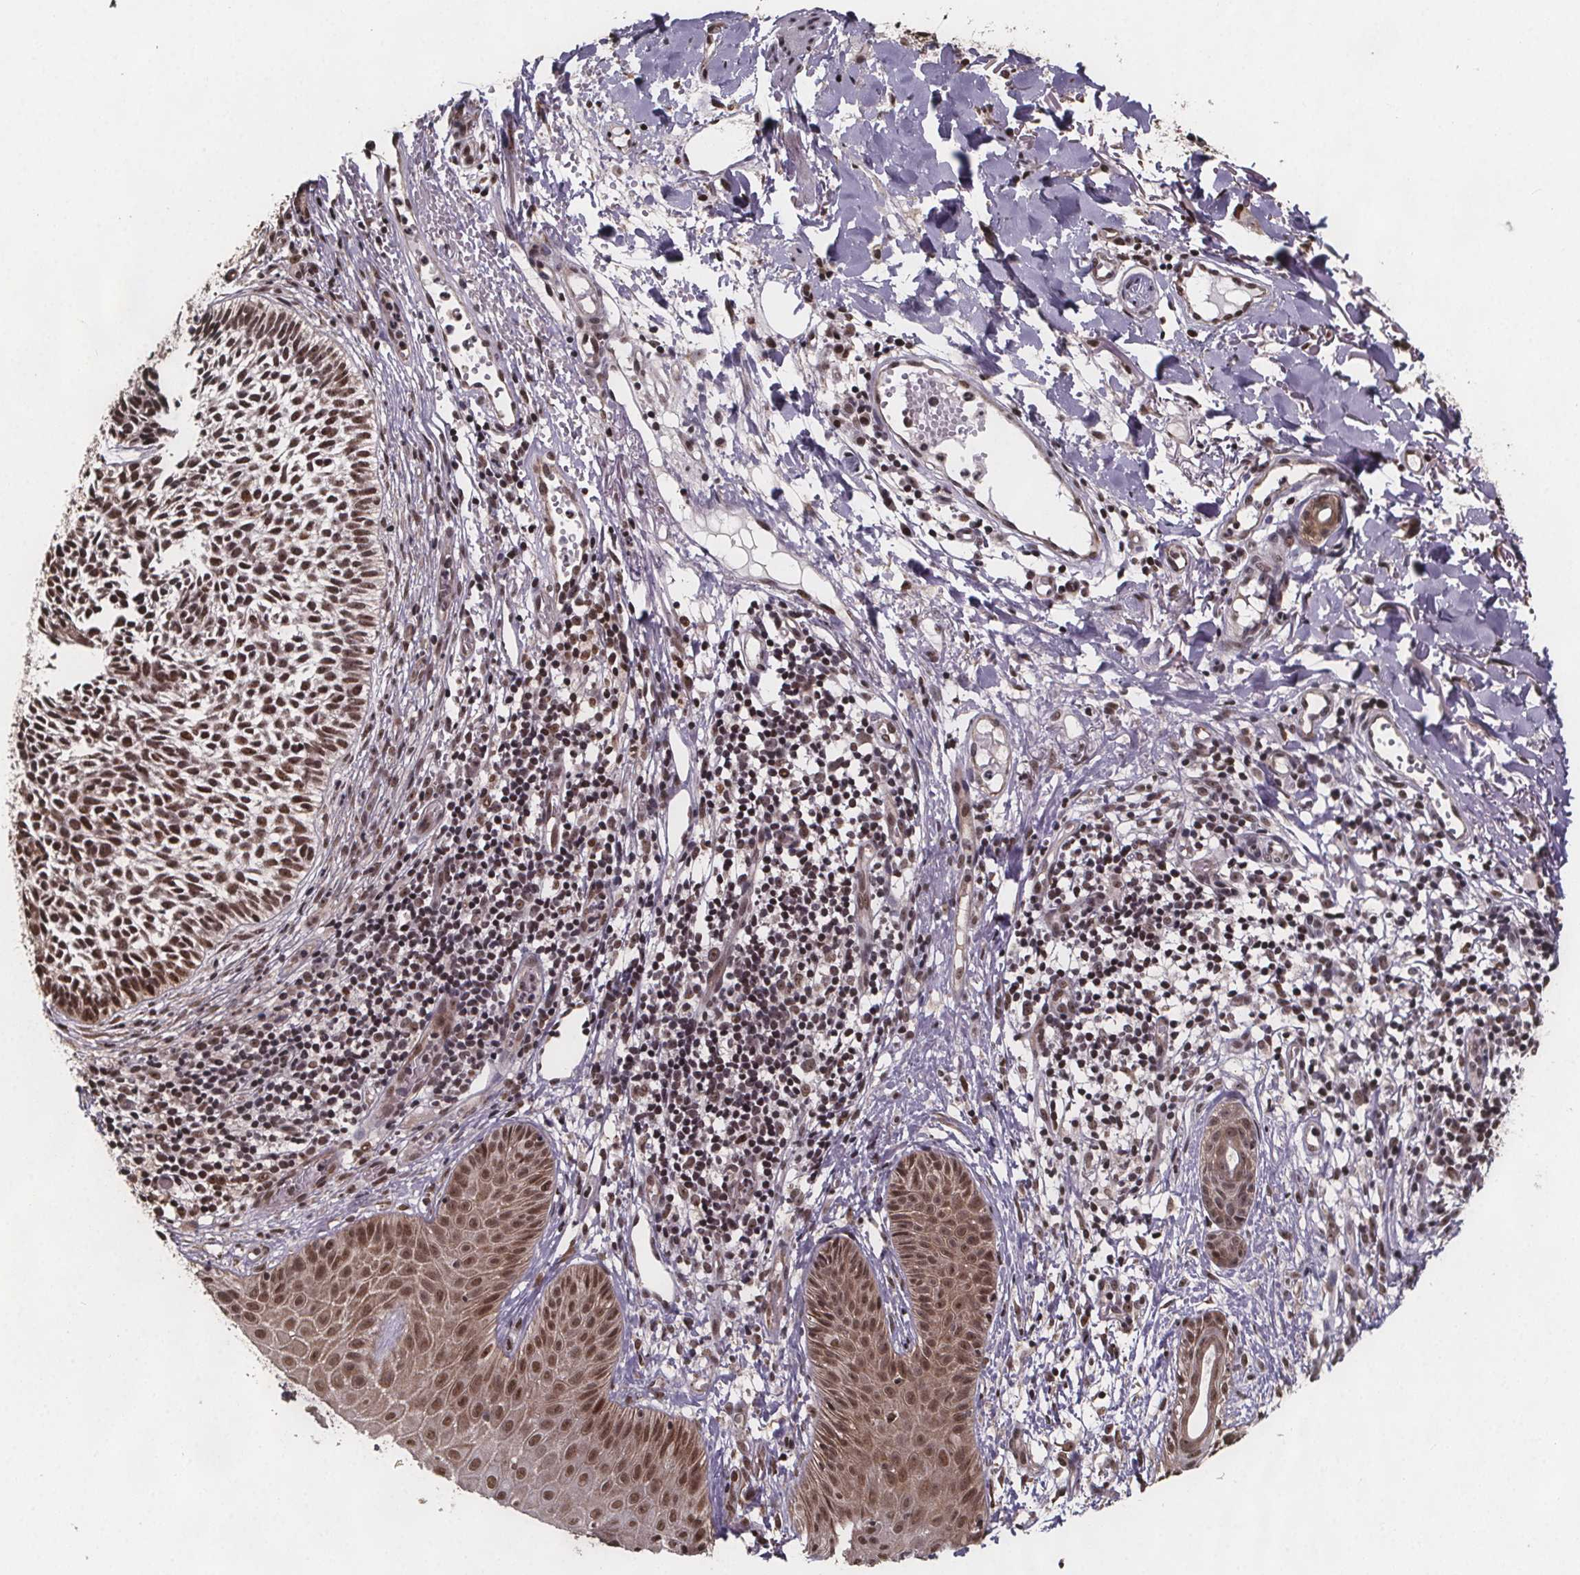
{"staining": {"intensity": "moderate", "quantity": ">75%", "location": "nuclear"}, "tissue": "skin cancer", "cell_type": "Tumor cells", "image_type": "cancer", "snomed": [{"axis": "morphology", "description": "Basal cell carcinoma"}, {"axis": "topography", "description": "Skin"}], "caption": "Tumor cells reveal moderate nuclear expression in about >75% of cells in skin cancer.", "gene": "U2SURP", "patient": {"sex": "male", "age": 78}}